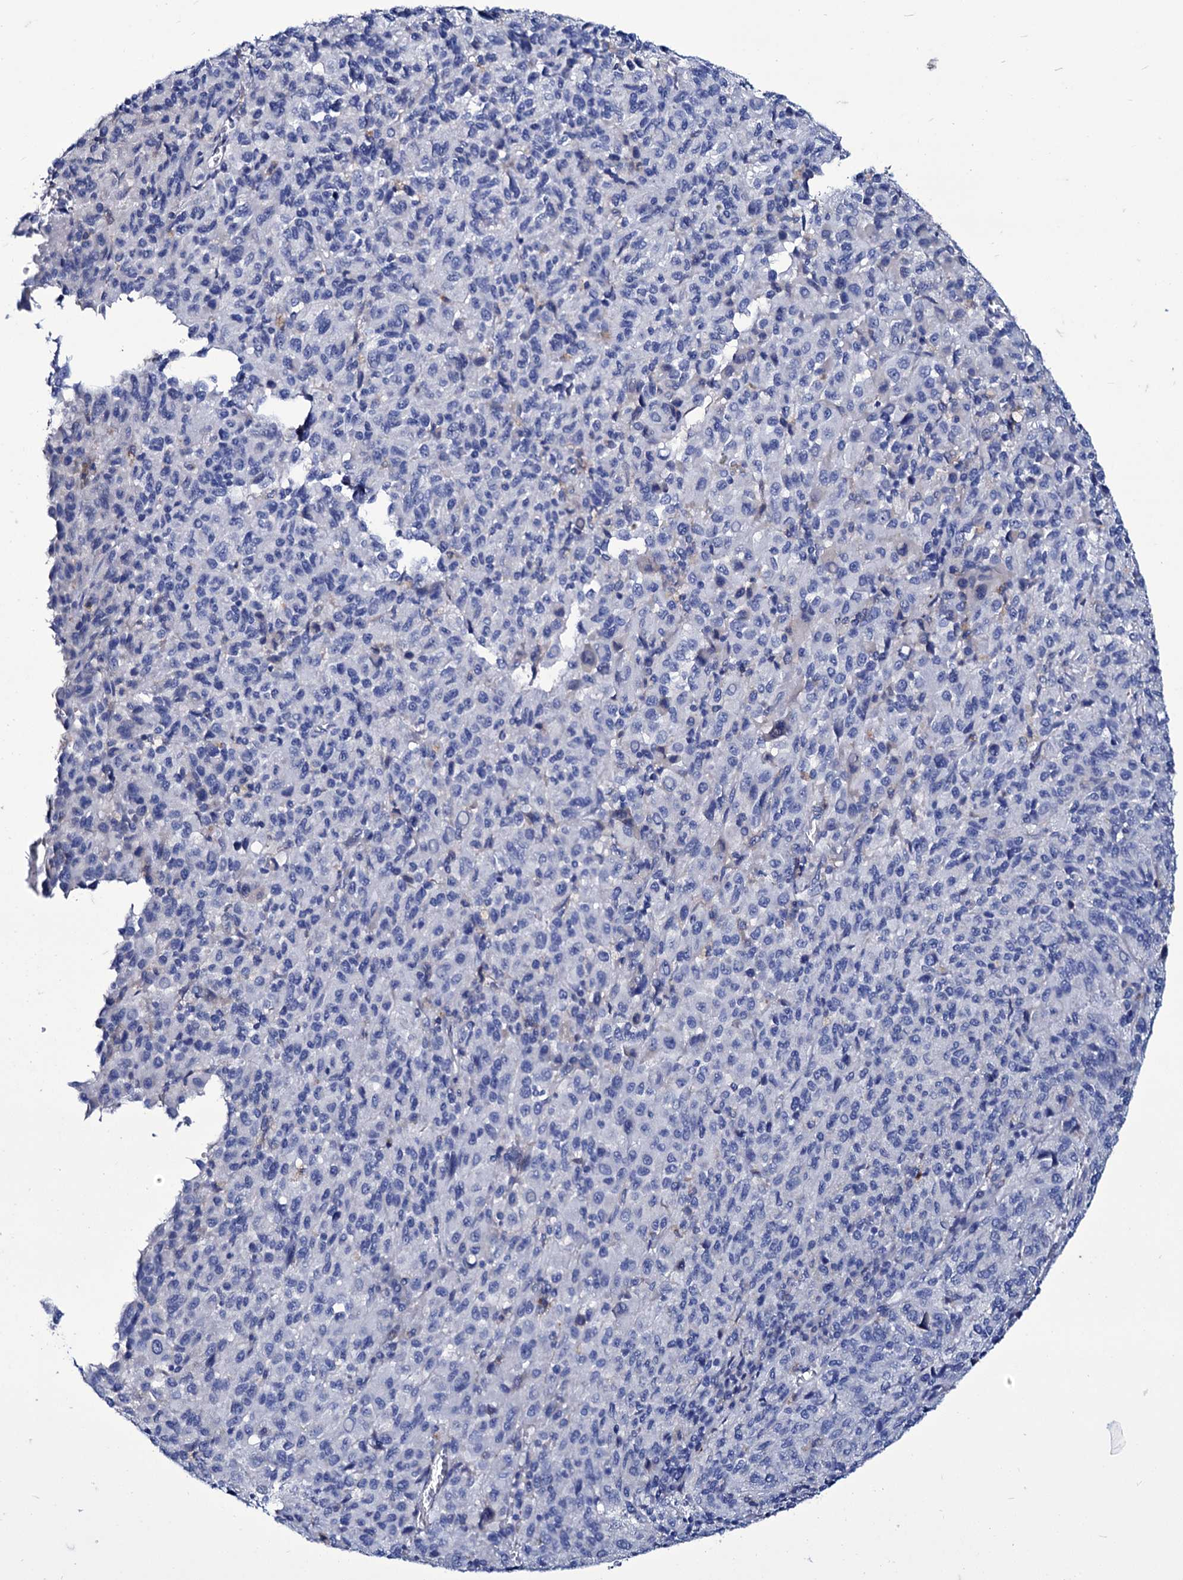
{"staining": {"intensity": "negative", "quantity": "none", "location": "none"}, "tissue": "melanoma", "cell_type": "Tumor cells", "image_type": "cancer", "snomed": [{"axis": "morphology", "description": "Malignant melanoma, Metastatic site"}, {"axis": "topography", "description": "Lung"}], "caption": "The image demonstrates no significant positivity in tumor cells of melanoma.", "gene": "AXL", "patient": {"sex": "male", "age": 64}}